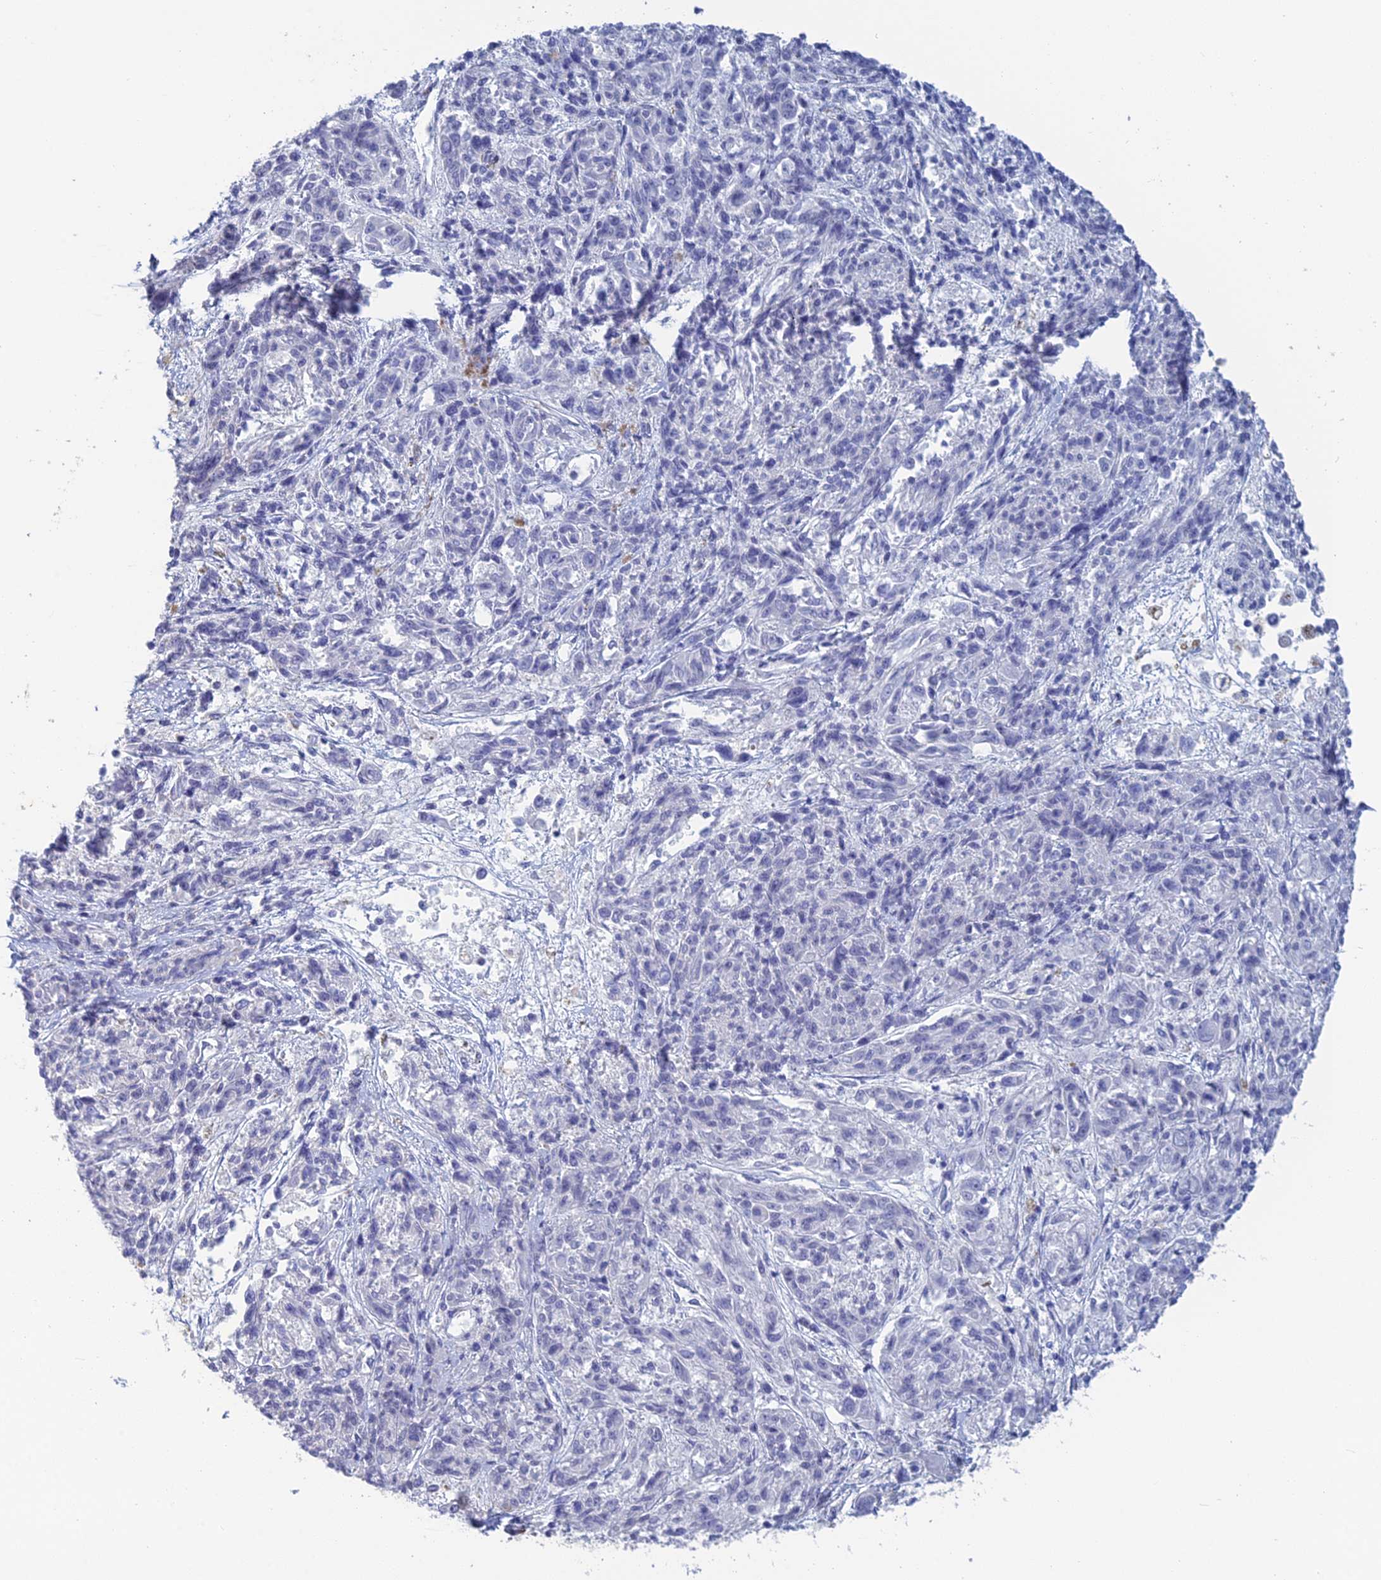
{"staining": {"intensity": "negative", "quantity": "none", "location": "none"}, "tissue": "melanoma", "cell_type": "Tumor cells", "image_type": "cancer", "snomed": [{"axis": "morphology", "description": "Malignant melanoma, NOS"}, {"axis": "topography", "description": "Skin"}], "caption": "A histopathology image of human melanoma is negative for staining in tumor cells. (DAB immunohistochemistry visualized using brightfield microscopy, high magnification).", "gene": "PCDHA8", "patient": {"sex": "male", "age": 53}}